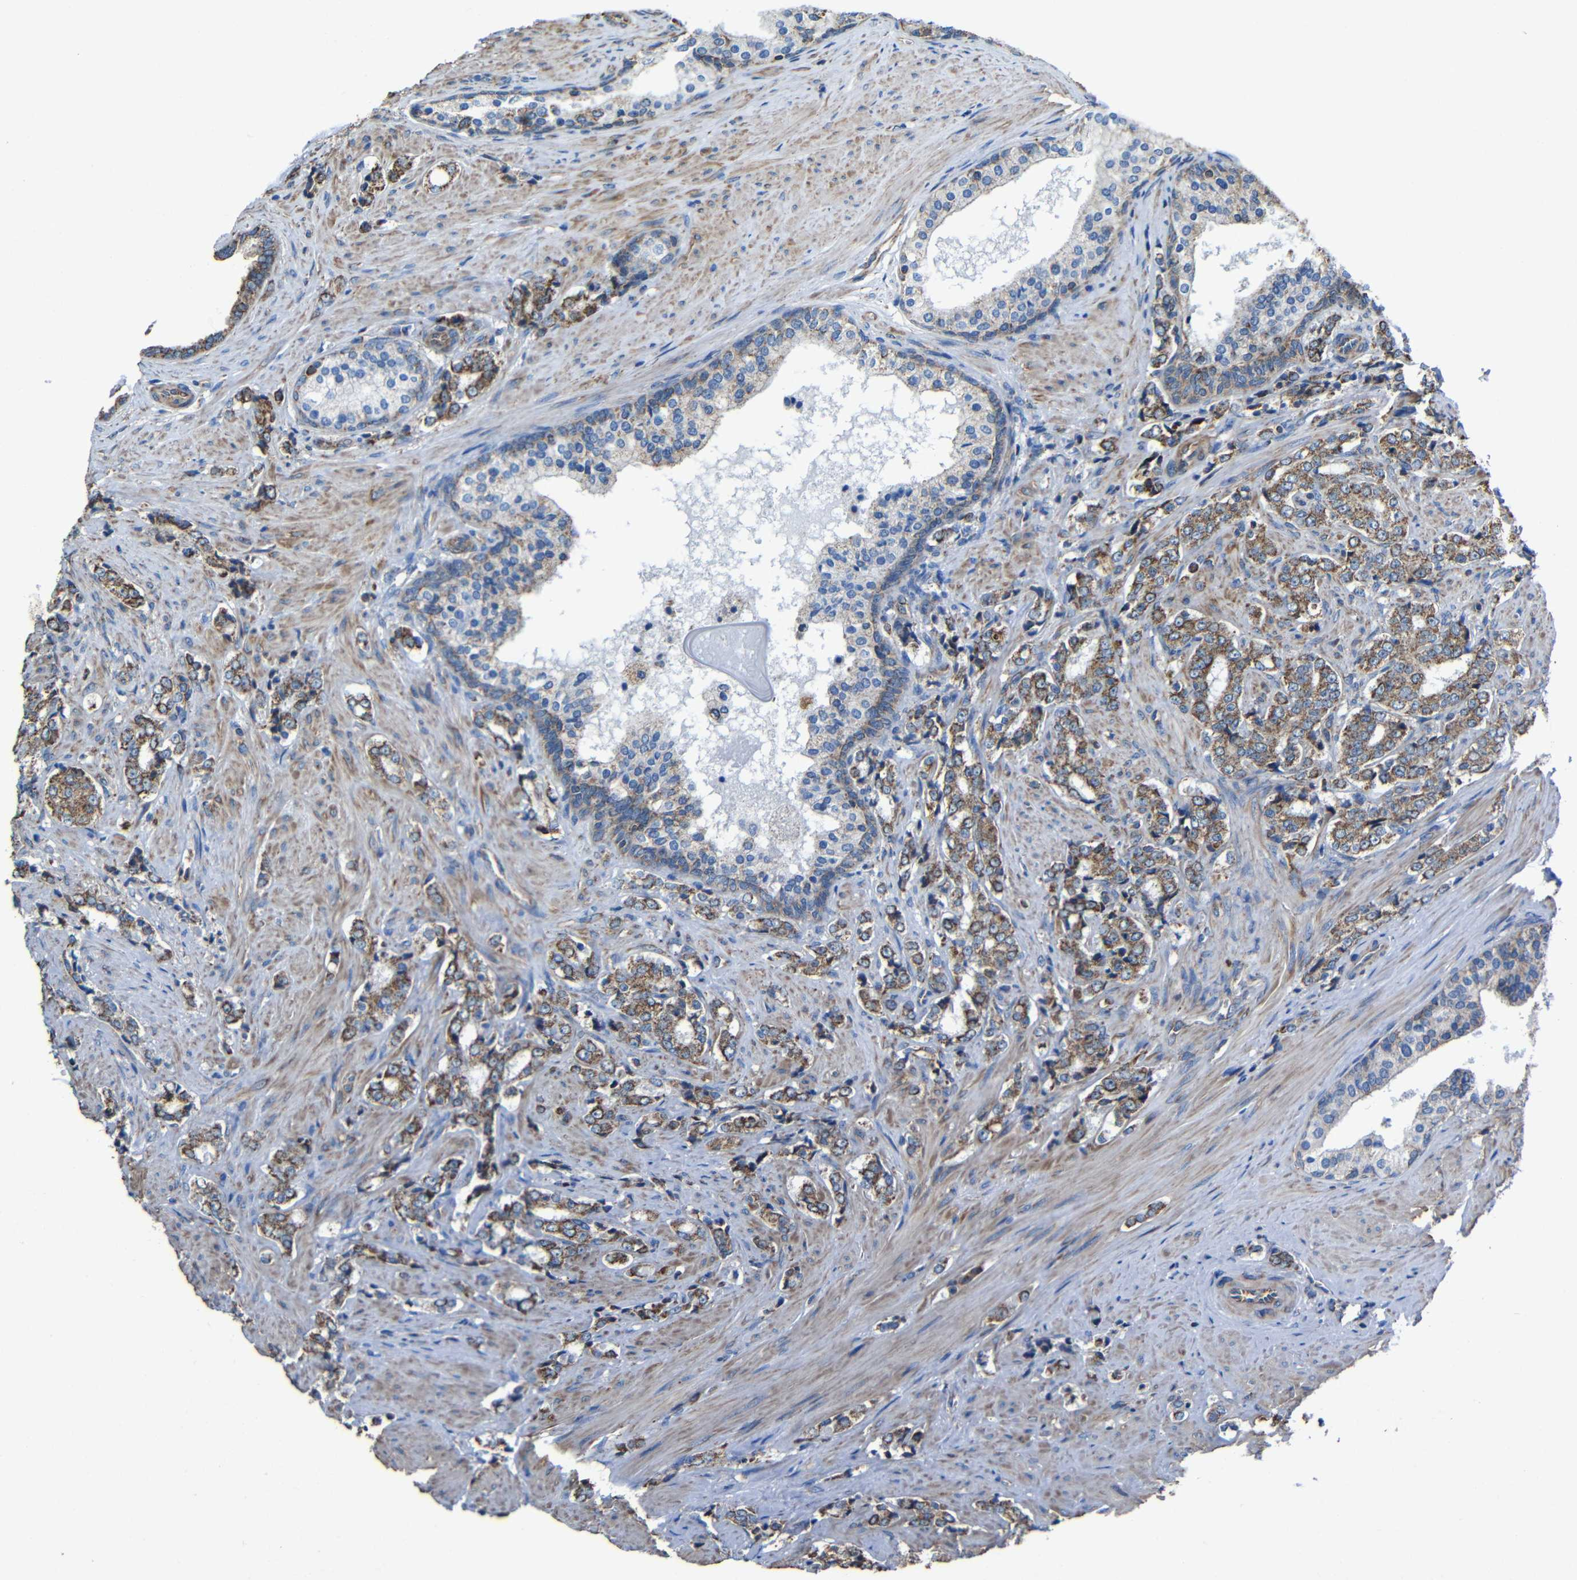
{"staining": {"intensity": "strong", "quantity": ">75%", "location": "cytoplasmic/membranous"}, "tissue": "prostate cancer", "cell_type": "Tumor cells", "image_type": "cancer", "snomed": [{"axis": "morphology", "description": "Adenocarcinoma, Low grade"}, {"axis": "topography", "description": "Prostate"}], "caption": "This photomicrograph shows immunohistochemistry staining of prostate adenocarcinoma (low-grade), with high strong cytoplasmic/membranous staining in about >75% of tumor cells.", "gene": "INTS6L", "patient": {"sex": "male", "age": 60}}